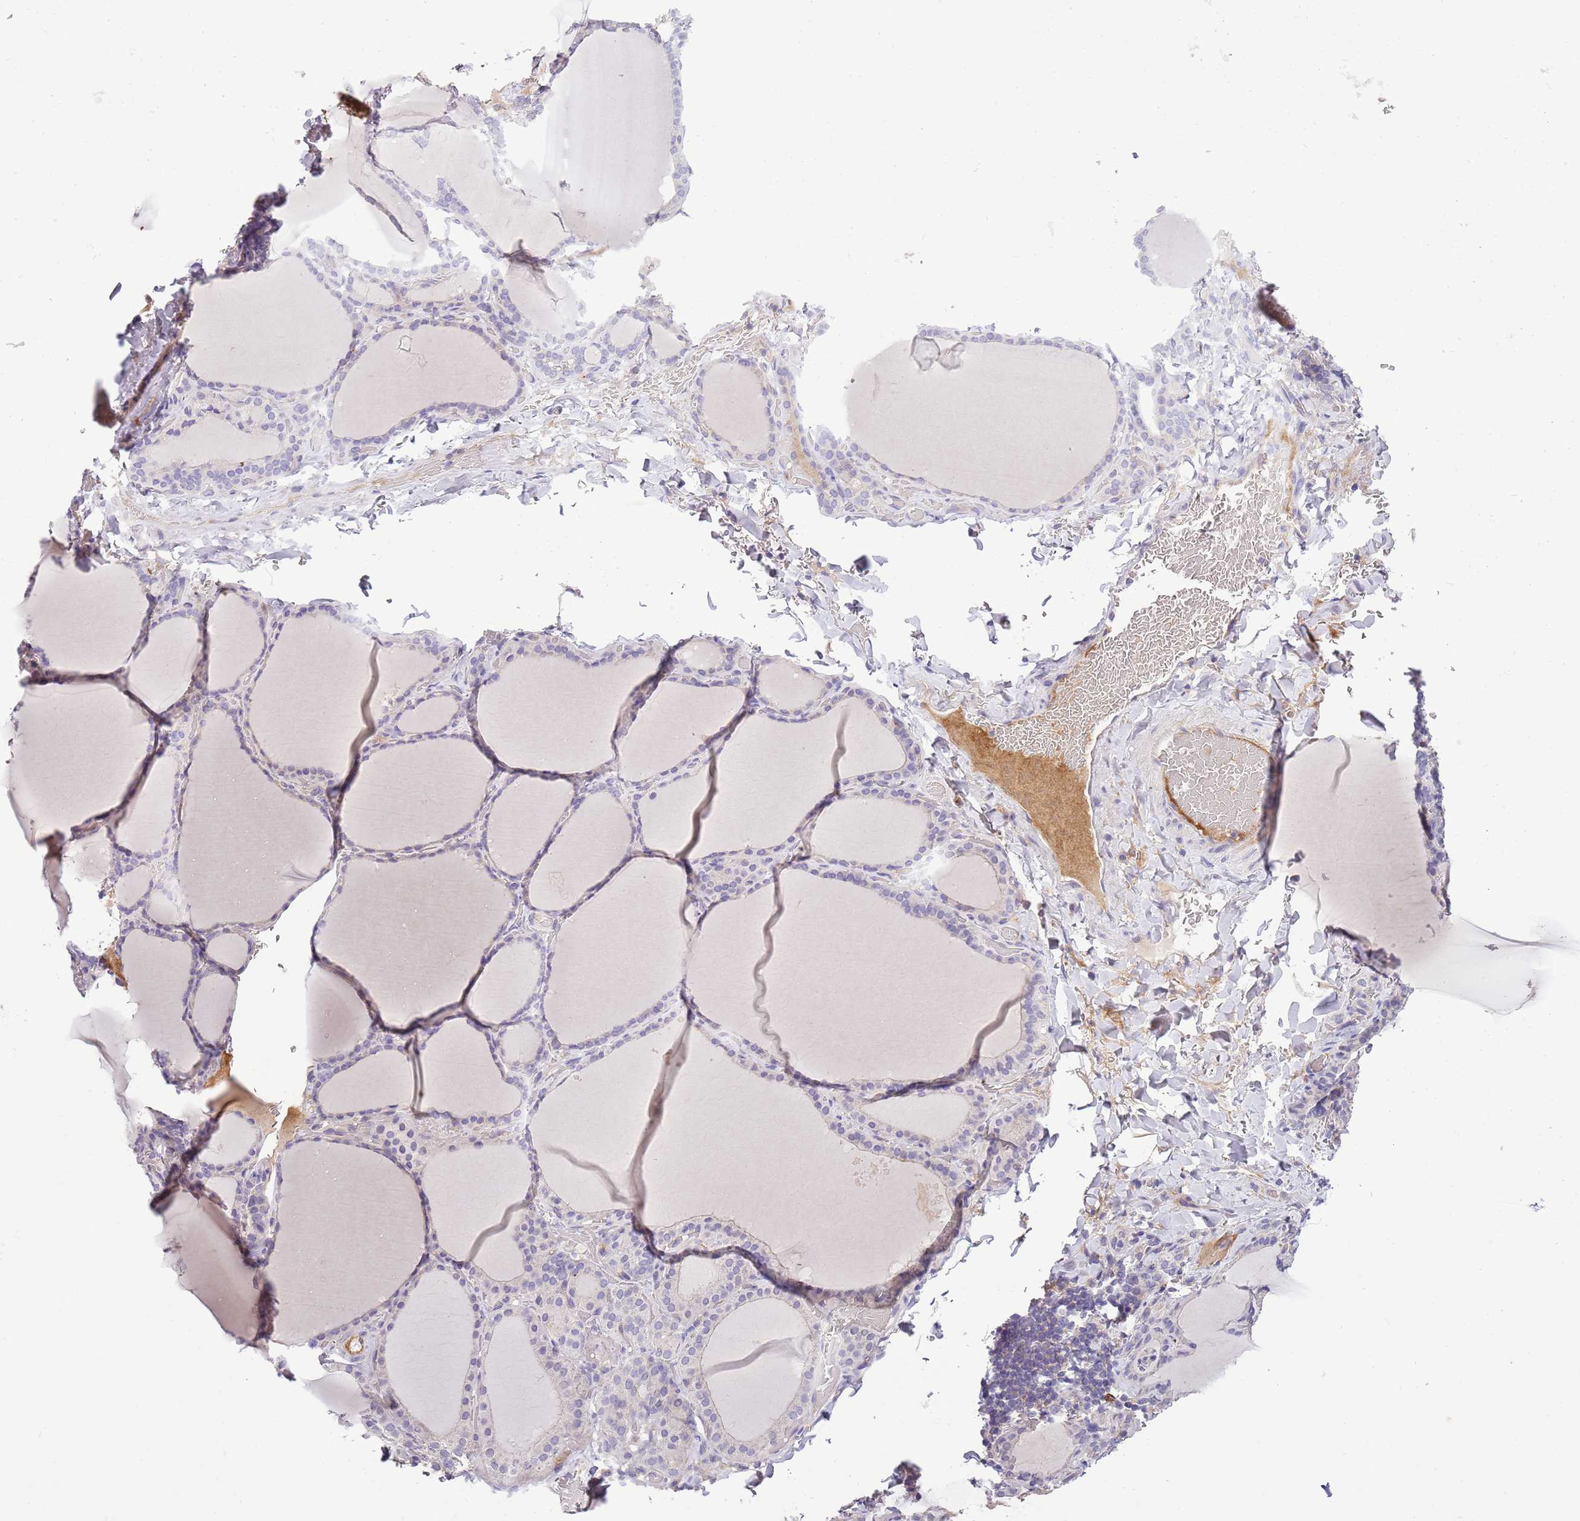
{"staining": {"intensity": "weak", "quantity": "<25%", "location": "cytoplasmic/membranous"}, "tissue": "thyroid gland", "cell_type": "Glandular cells", "image_type": "normal", "snomed": [{"axis": "morphology", "description": "Normal tissue, NOS"}, {"axis": "topography", "description": "Thyroid gland"}], "caption": "Glandular cells show no significant positivity in unremarkable thyroid gland.", "gene": "SCAMP5", "patient": {"sex": "female", "age": 39}}